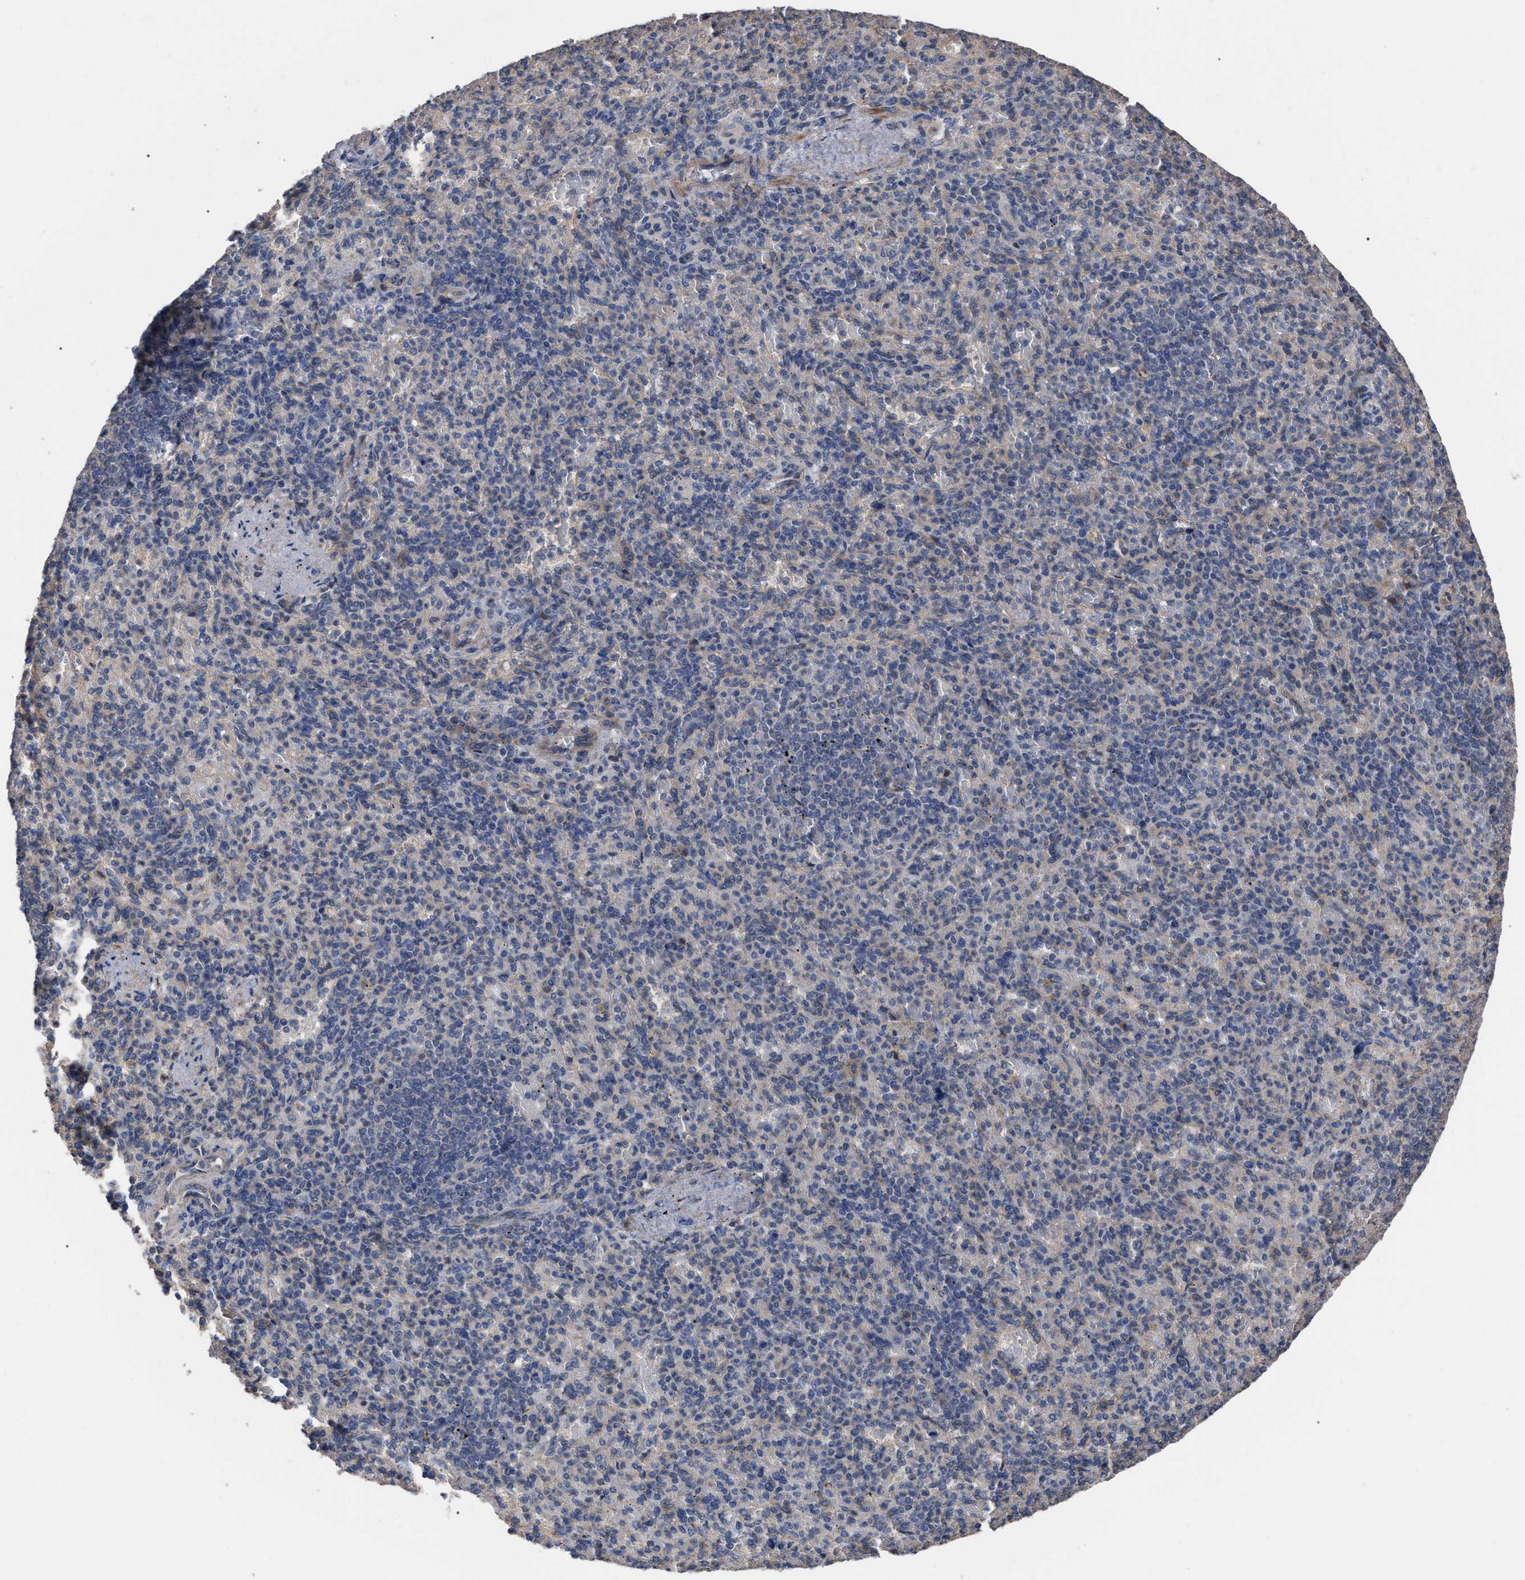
{"staining": {"intensity": "weak", "quantity": "<25%", "location": "cytoplasmic/membranous"}, "tissue": "spleen", "cell_type": "Cells in red pulp", "image_type": "normal", "snomed": [{"axis": "morphology", "description": "Normal tissue, NOS"}, {"axis": "topography", "description": "Spleen"}], "caption": "The photomicrograph displays no significant positivity in cells in red pulp of spleen. Nuclei are stained in blue.", "gene": "BTN2A1", "patient": {"sex": "female", "age": 74}}